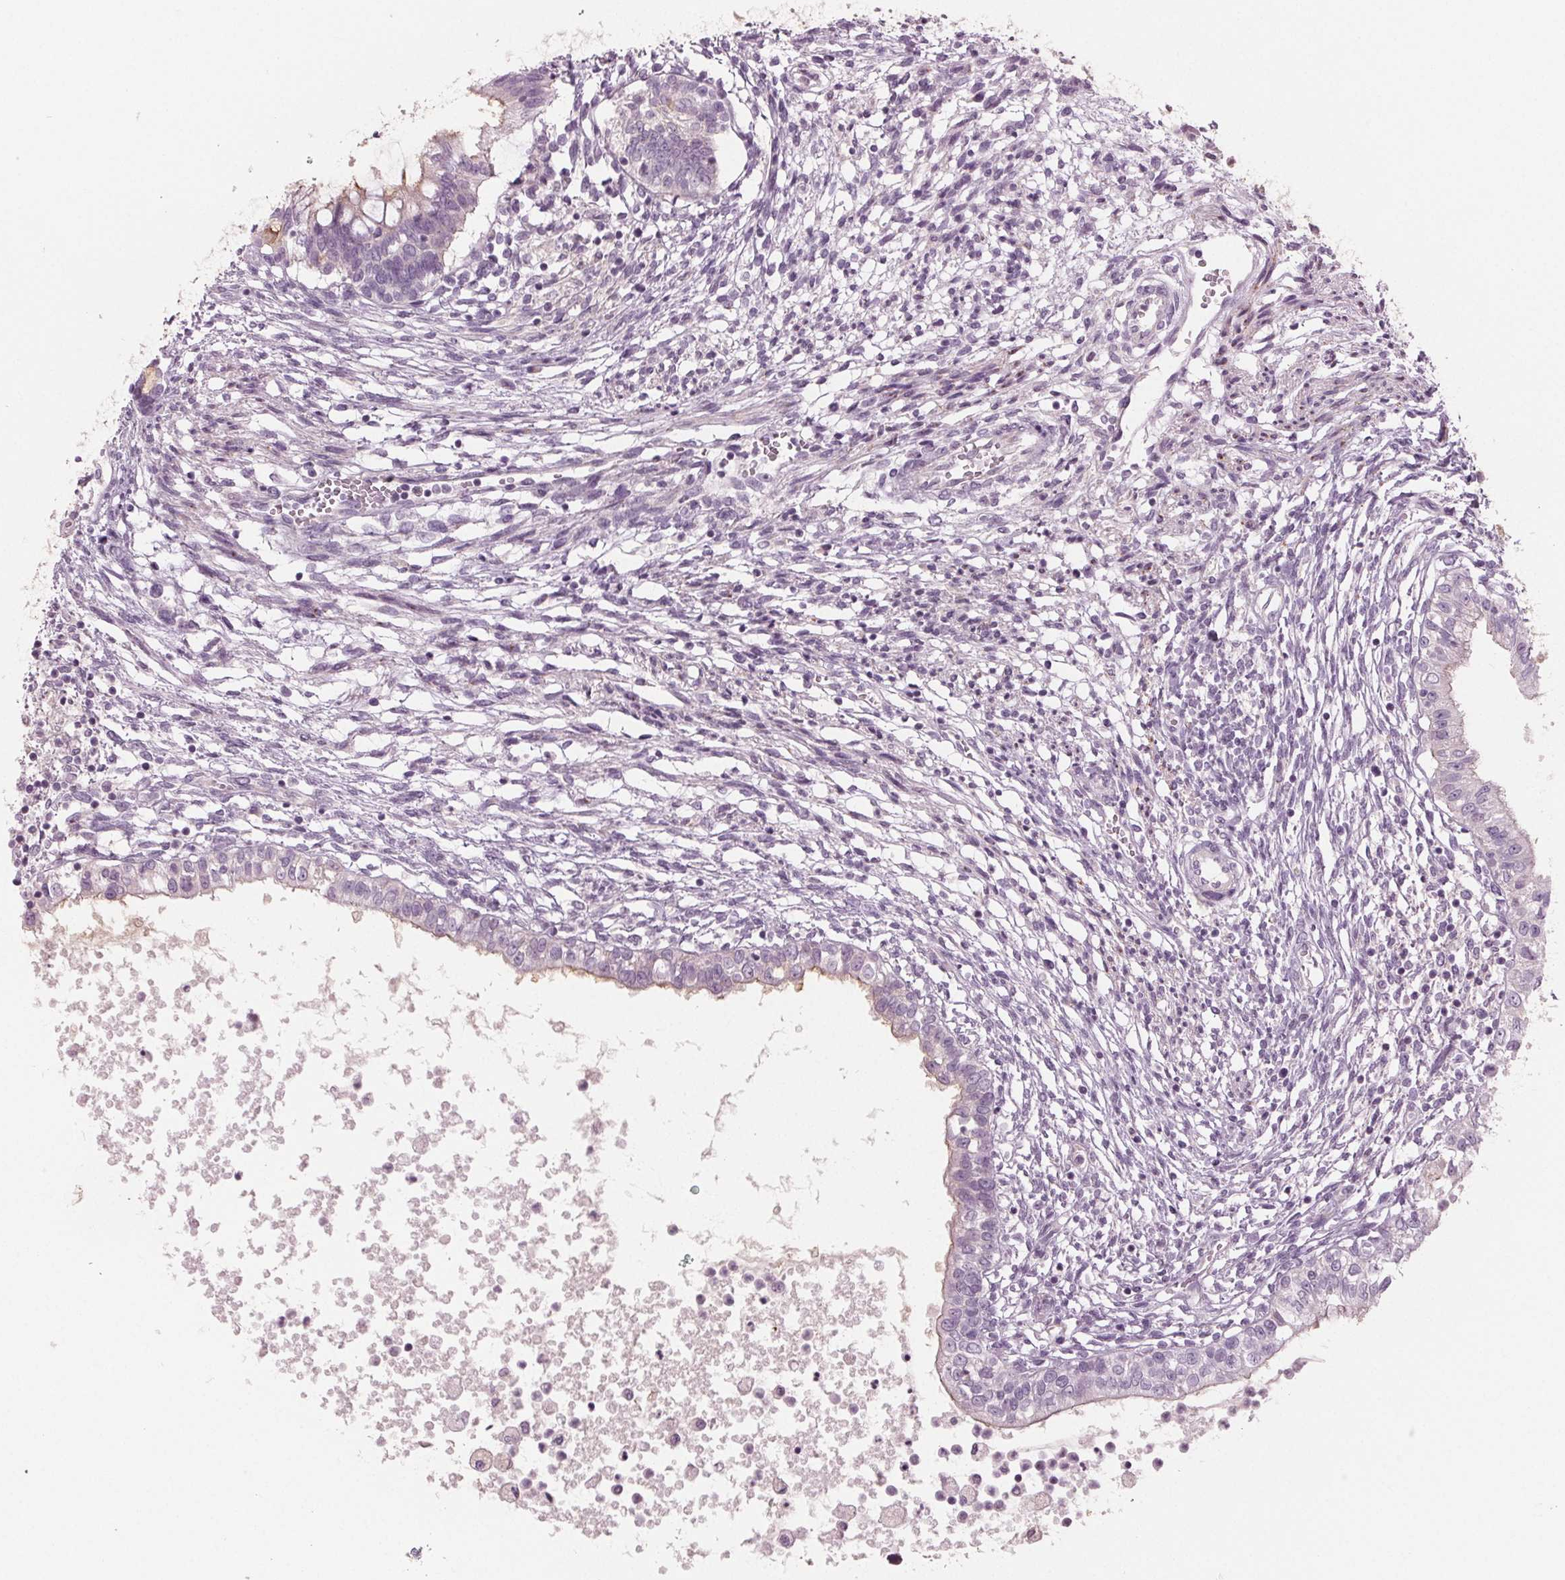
{"staining": {"intensity": "negative", "quantity": "none", "location": "none"}, "tissue": "testis cancer", "cell_type": "Tumor cells", "image_type": "cancer", "snomed": [{"axis": "morphology", "description": "Carcinoma, Embryonal, NOS"}, {"axis": "topography", "description": "Testis"}], "caption": "An image of human testis cancer is negative for staining in tumor cells.", "gene": "PRAP1", "patient": {"sex": "male", "age": 37}}